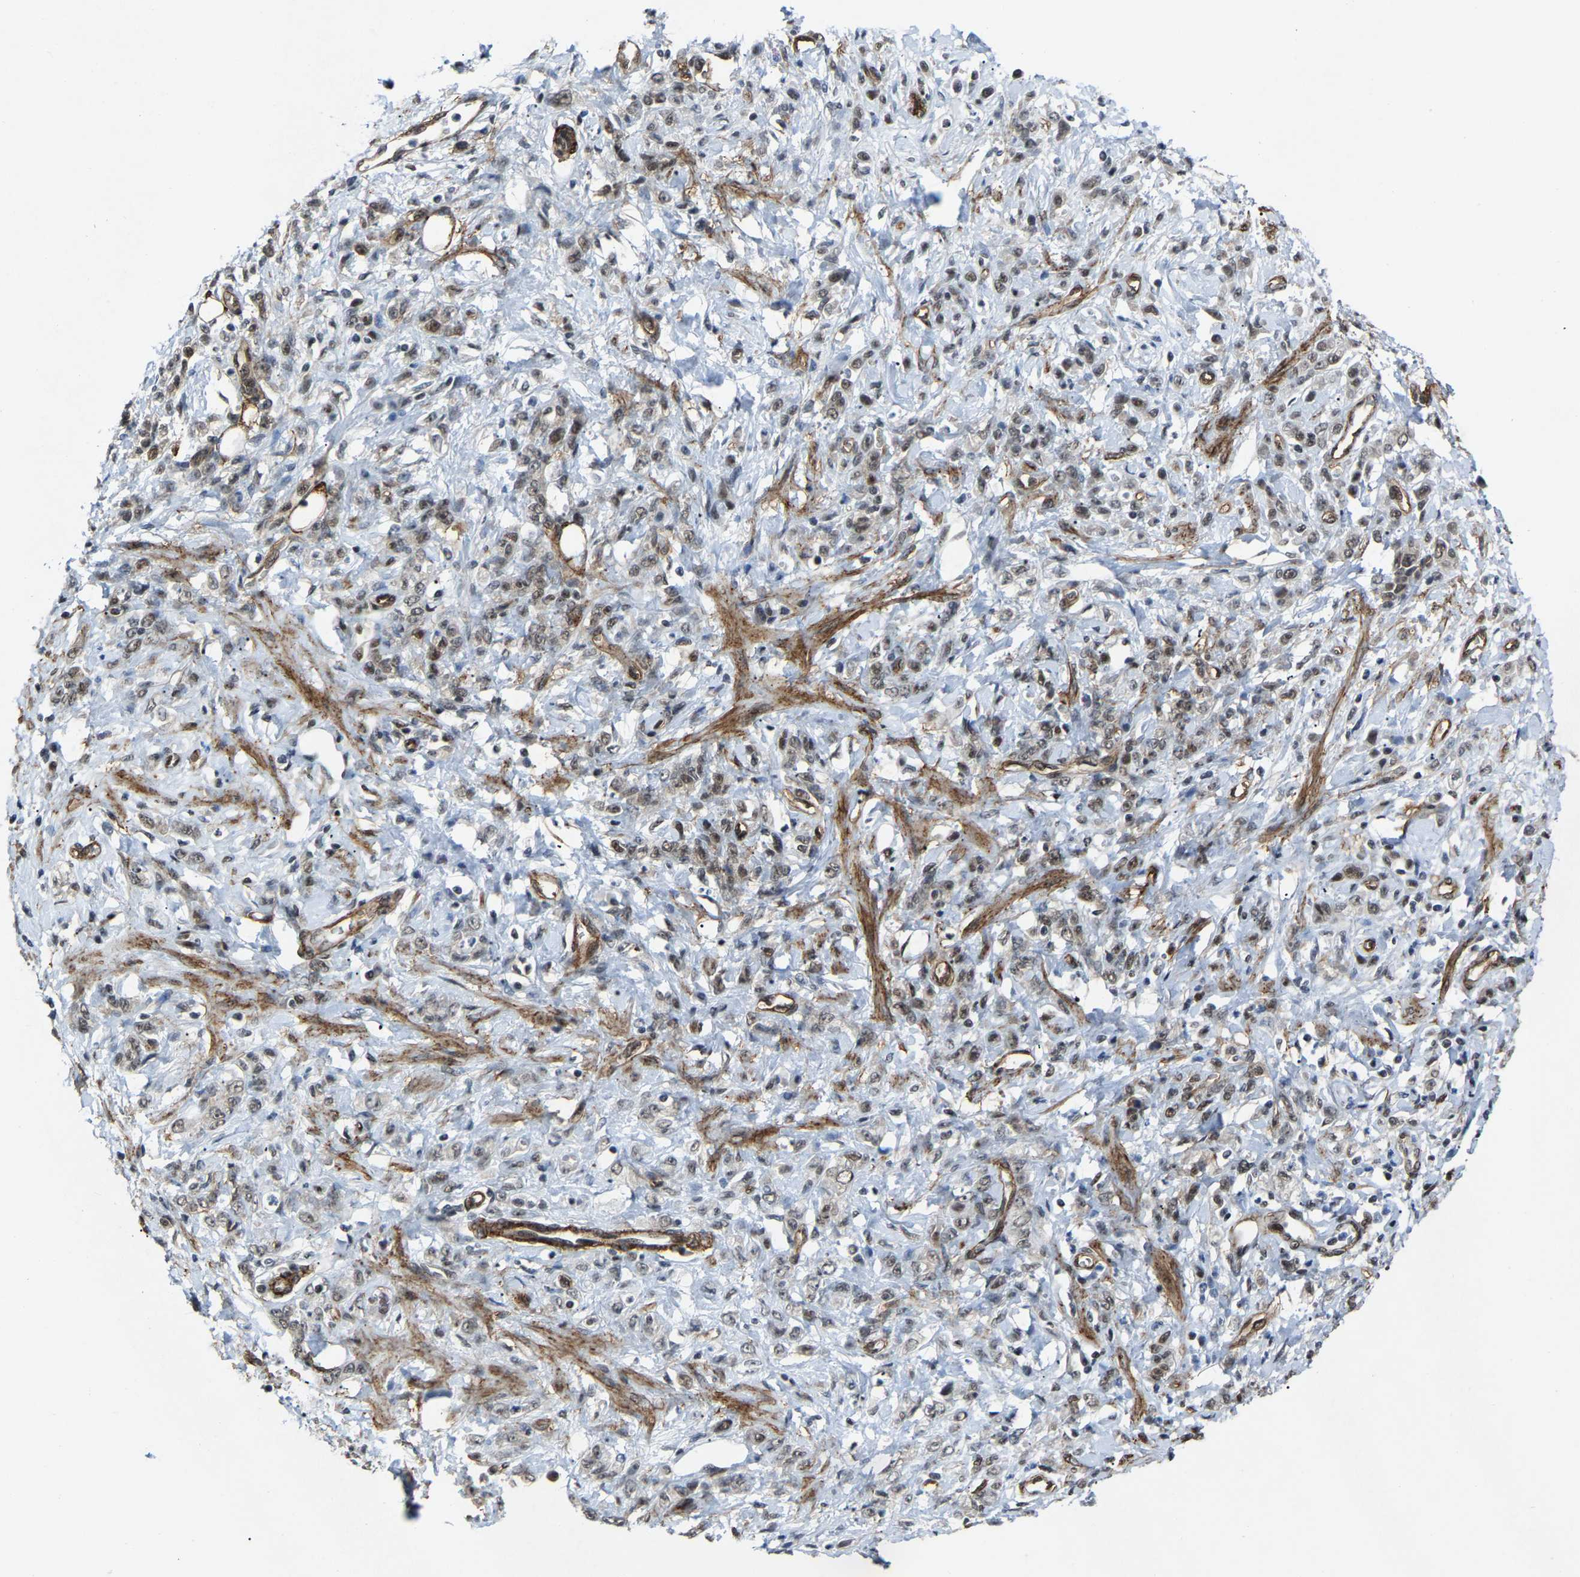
{"staining": {"intensity": "weak", "quantity": ">75%", "location": "nuclear"}, "tissue": "stomach cancer", "cell_type": "Tumor cells", "image_type": "cancer", "snomed": [{"axis": "morphology", "description": "Normal tissue, NOS"}, {"axis": "morphology", "description": "Adenocarcinoma, NOS"}, {"axis": "topography", "description": "Stomach"}], "caption": "Protein positivity by IHC reveals weak nuclear positivity in about >75% of tumor cells in stomach cancer (adenocarcinoma).", "gene": "DDX5", "patient": {"sex": "male", "age": 82}}